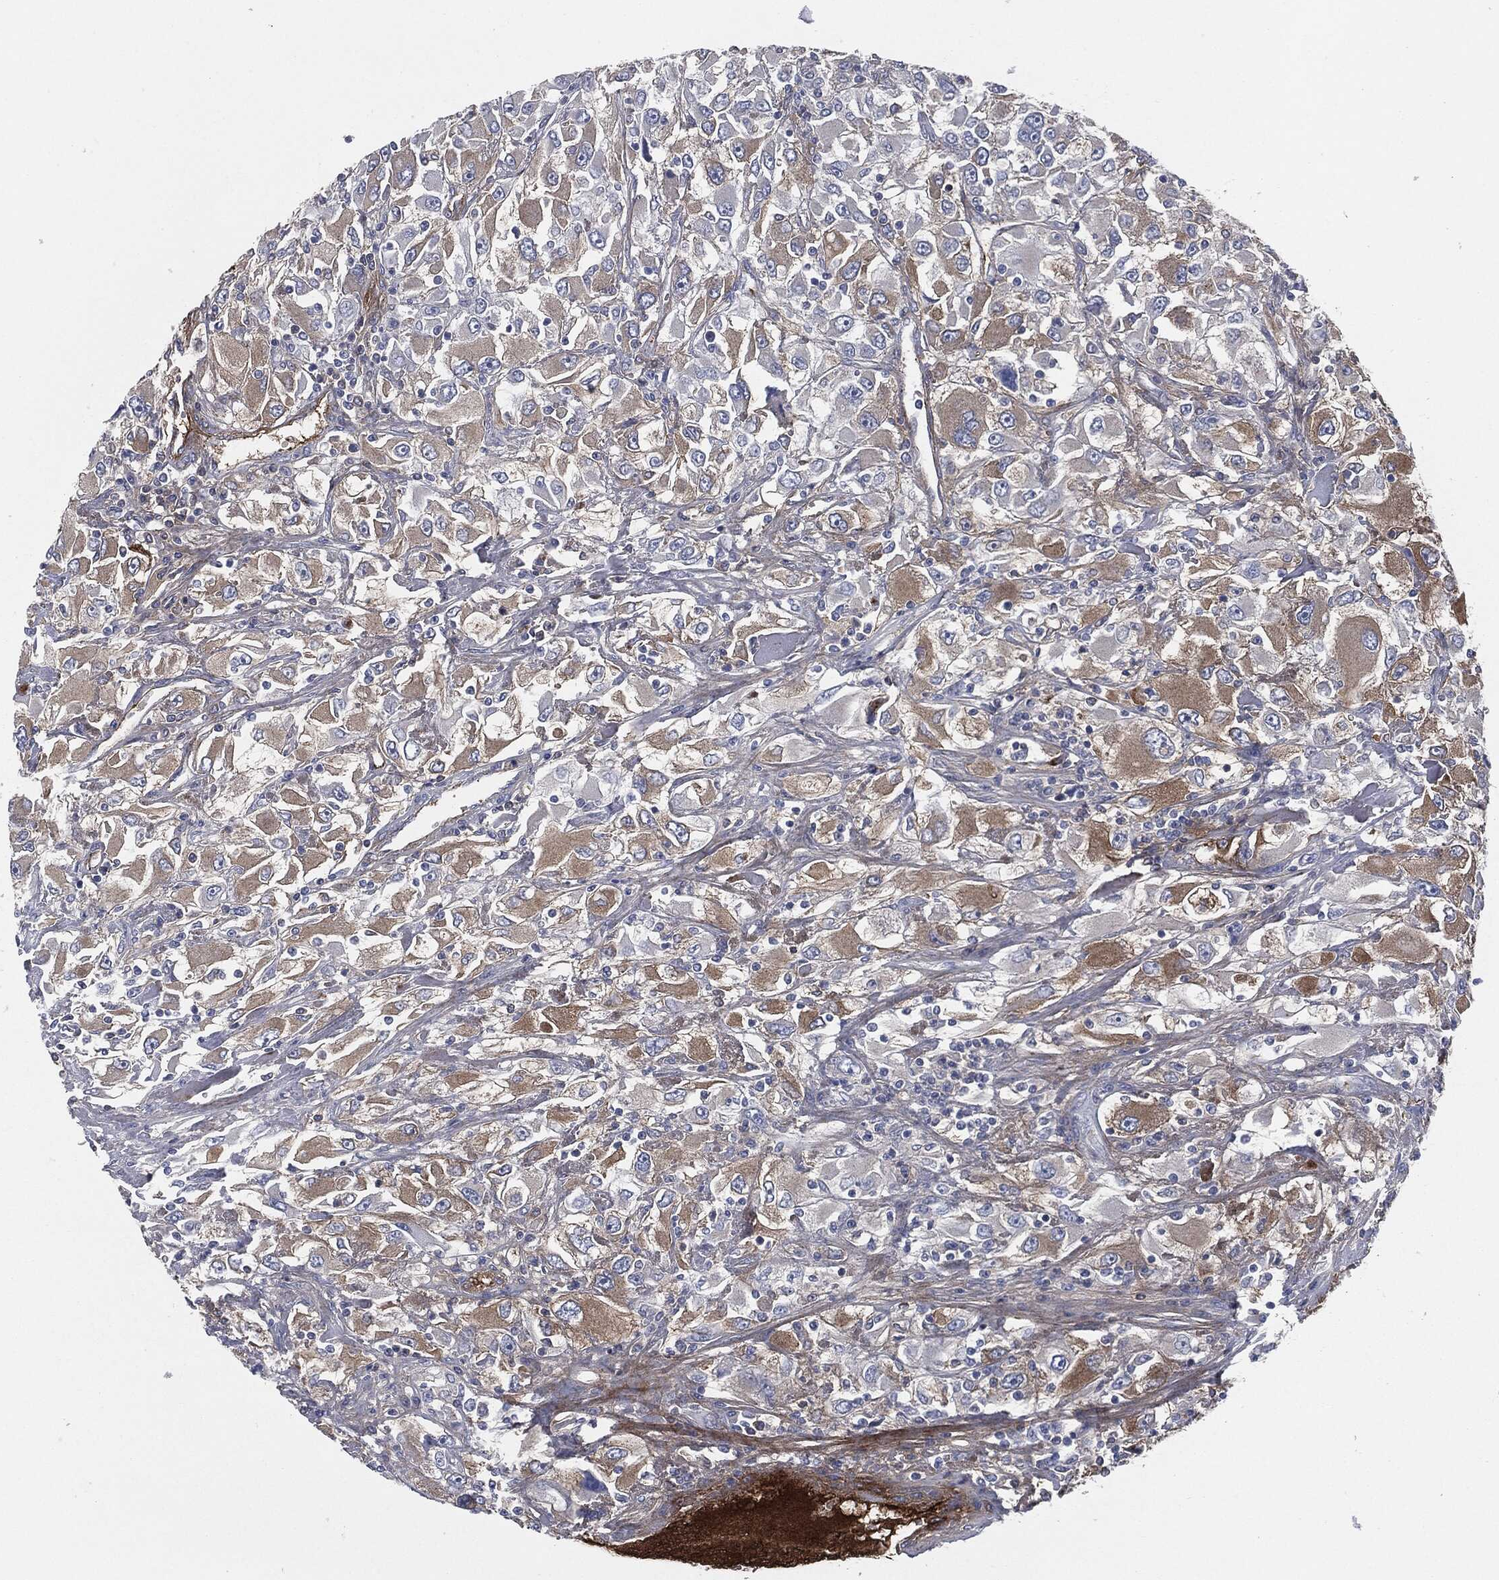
{"staining": {"intensity": "weak", "quantity": "25%-75%", "location": "cytoplasmic/membranous"}, "tissue": "renal cancer", "cell_type": "Tumor cells", "image_type": "cancer", "snomed": [{"axis": "morphology", "description": "Adenocarcinoma, NOS"}, {"axis": "topography", "description": "Kidney"}], "caption": "Approximately 25%-75% of tumor cells in renal cancer display weak cytoplasmic/membranous protein expression as visualized by brown immunohistochemical staining.", "gene": "APOB", "patient": {"sex": "female", "age": 52}}